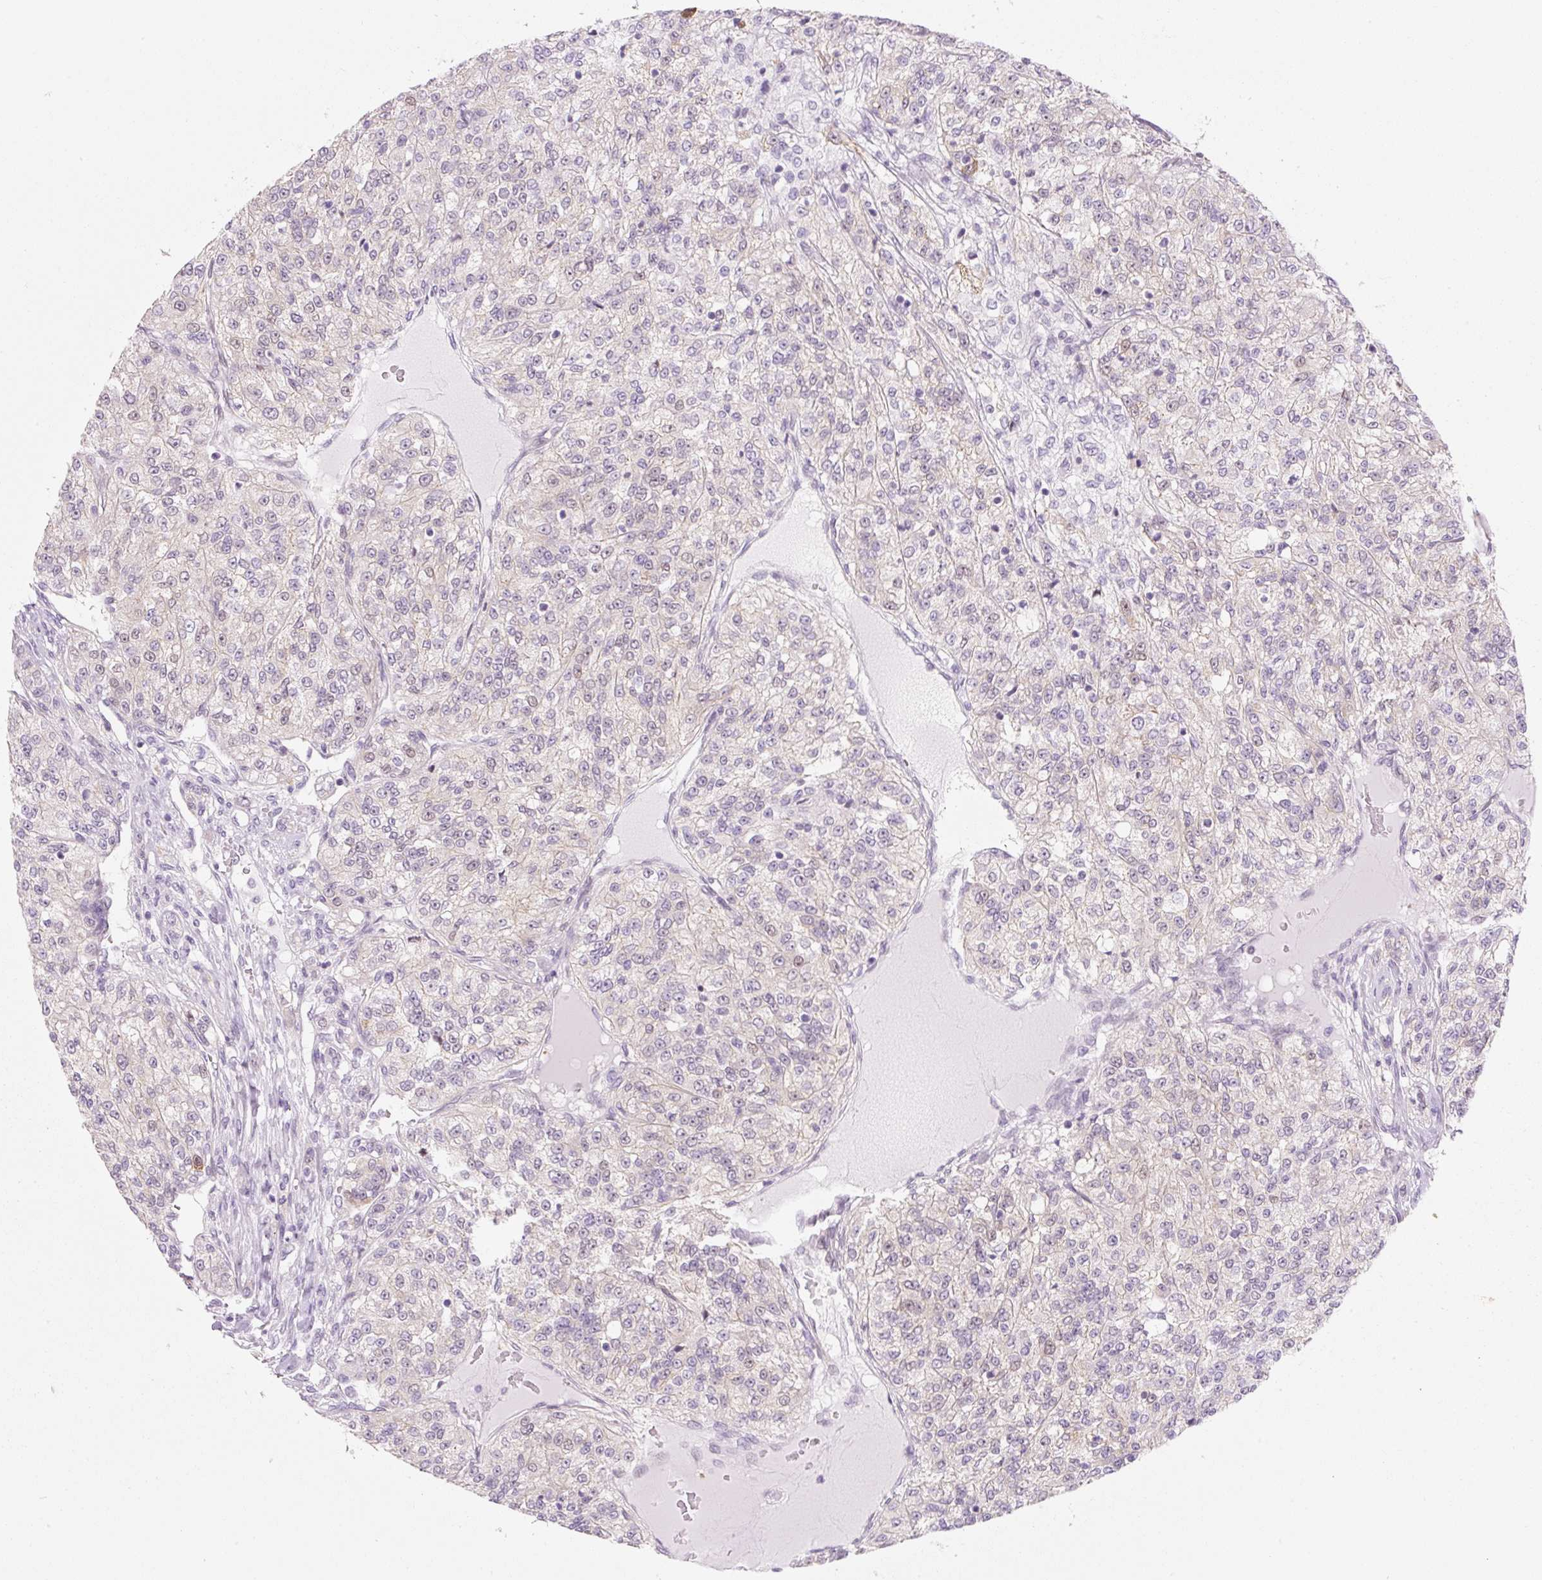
{"staining": {"intensity": "negative", "quantity": "none", "location": "none"}, "tissue": "renal cancer", "cell_type": "Tumor cells", "image_type": "cancer", "snomed": [{"axis": "morphology", "description": "Adenocarcinoma, NOS"}, {"axis": "topography", "description": "Kidney"}], "caption": "This is an immunohistochemistry (IHC) photomicrograph of human renal cancer. There is no expression in tumor cells.", "gene": "SYNE3", "patient": {"sex": "female", "age": 63}}